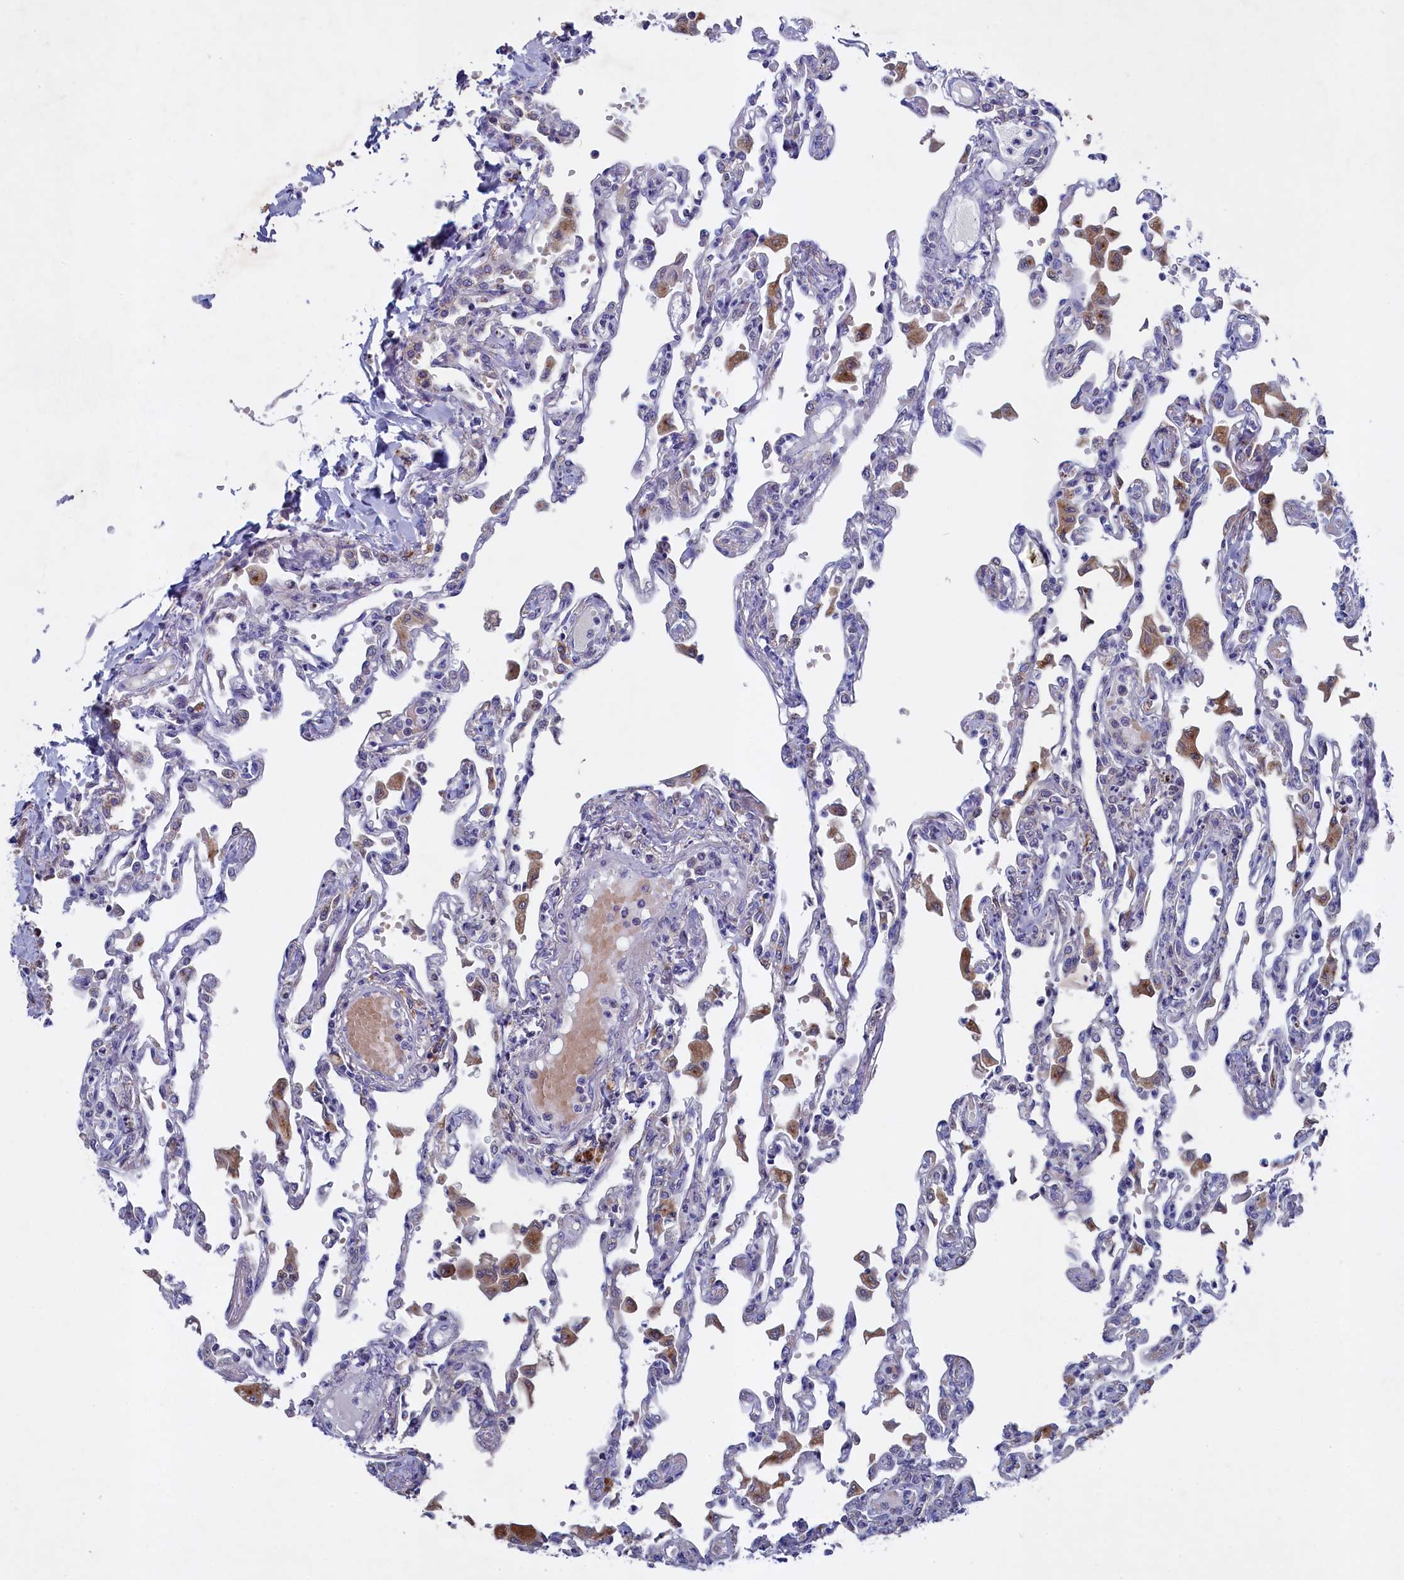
{"staining": {"intensity": "negative", "quantity": "none", "location": "none"}, "tissue": "lung", "cell_type": "Alveolar cells", "image_type": "normal", "snomed": [{"axis": "morphology", "description": "Normal tissue, NOS"}, {"axis": "topography", "description": "Bronchus"}, {"axis": "topography", "description": "Lung"}], "caption": "Histopathology image shows no significant protein positivity in alveolar cells of benign lung. (Immunohistochemistry, brightfield microscopy, high magnification).", "gene": "GPR108", "patient": {"sex": "female", "age": 49}}